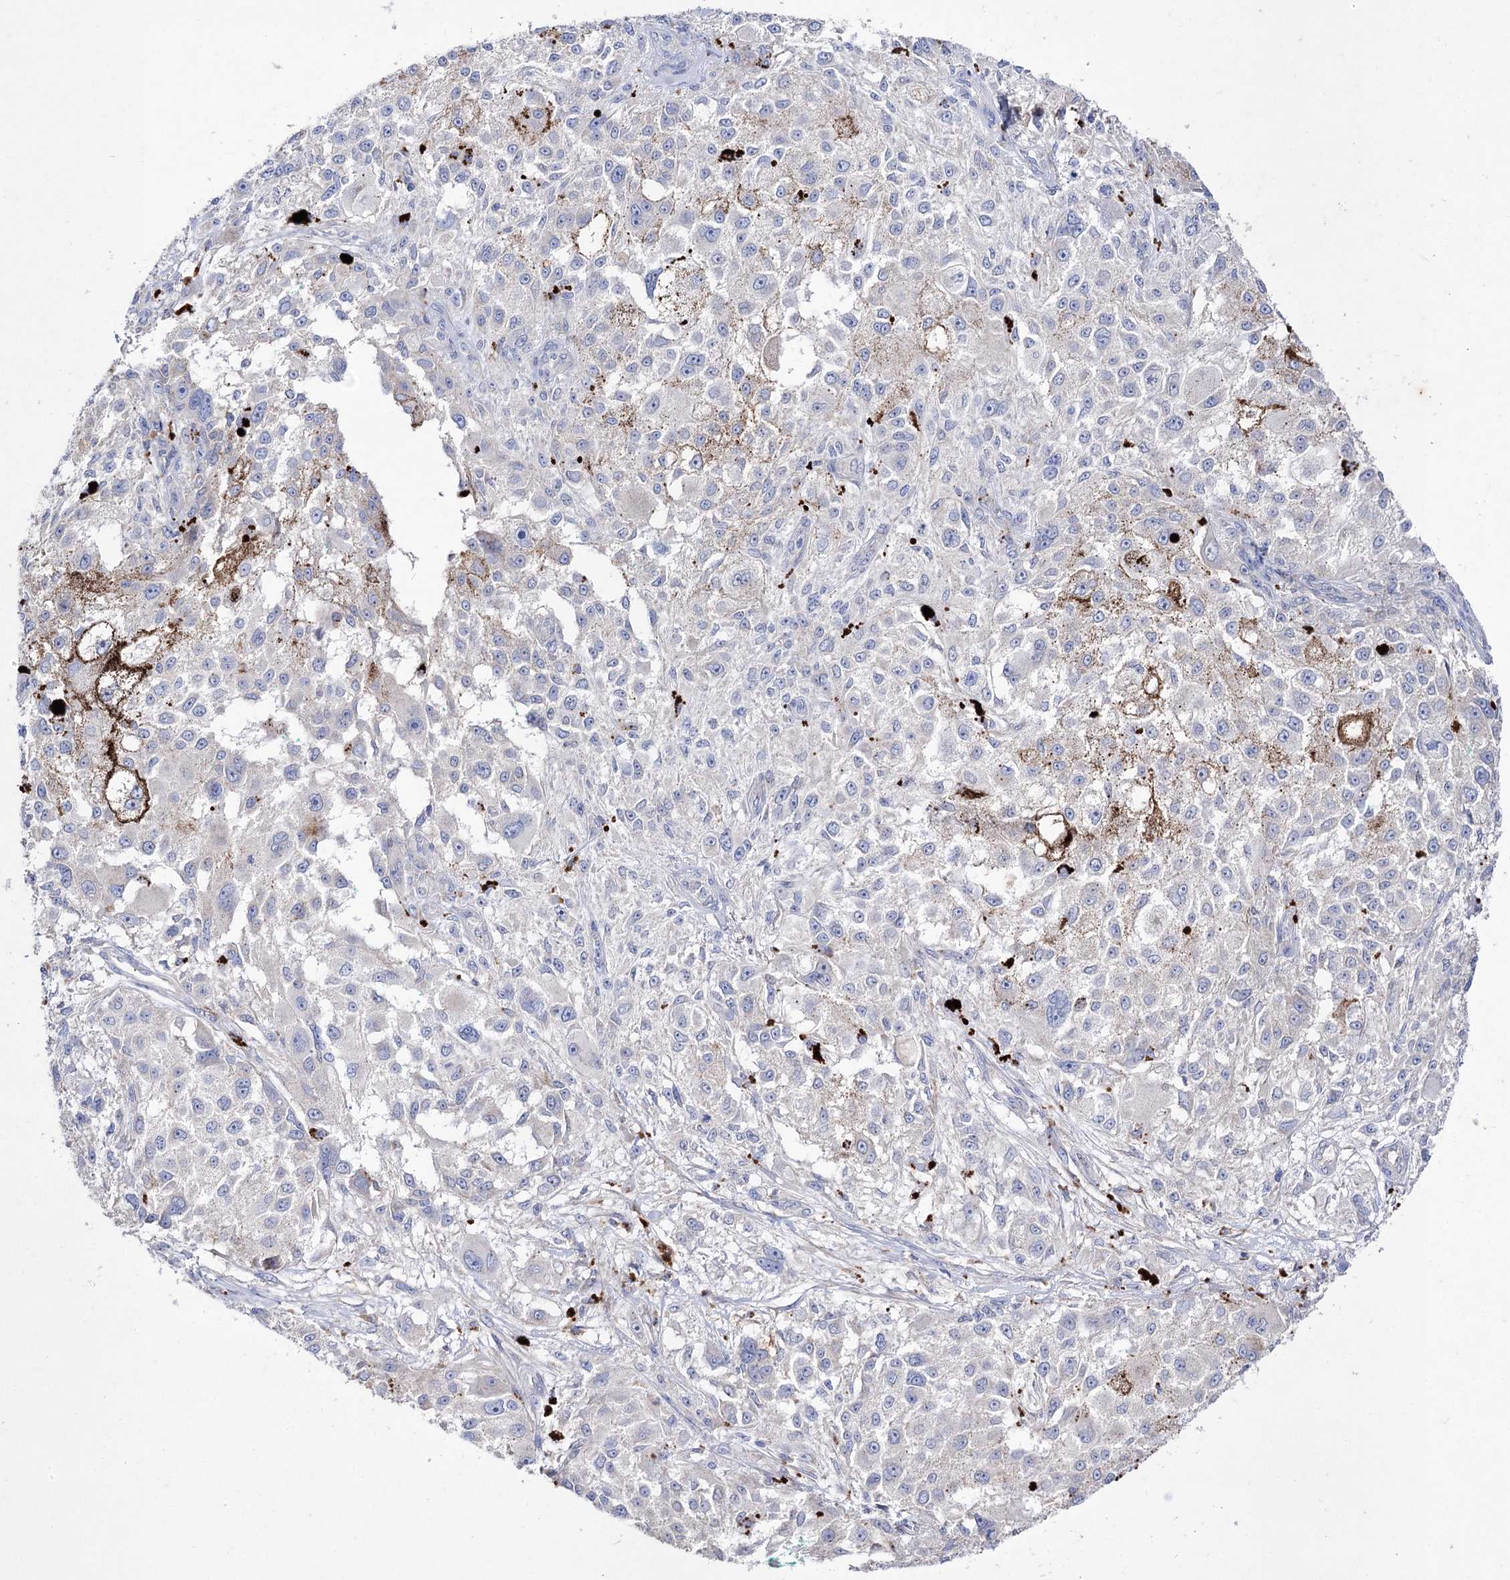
{"staining": {"intensity": "moderate", "quantity": "<25%", "location": "cytoplasmic/membranous"}, "tissue": "melanoma", "cell_type": "Tumor cells", "image_type": "cancer", "snomed": [{"axis": "morphology", "description": "Necrosis, NOS"}, {"axis": "morphology", "description": "Malignant melanoma, NOS"}, {"axis": "topography", "description": "Skin"}], "caption": "Human malignant melanoma stained with a protein marker demonstrates moderate staining in tumor cells.", "gene": "NAGLU", "patient": {"sex": "female", "age": 87}}